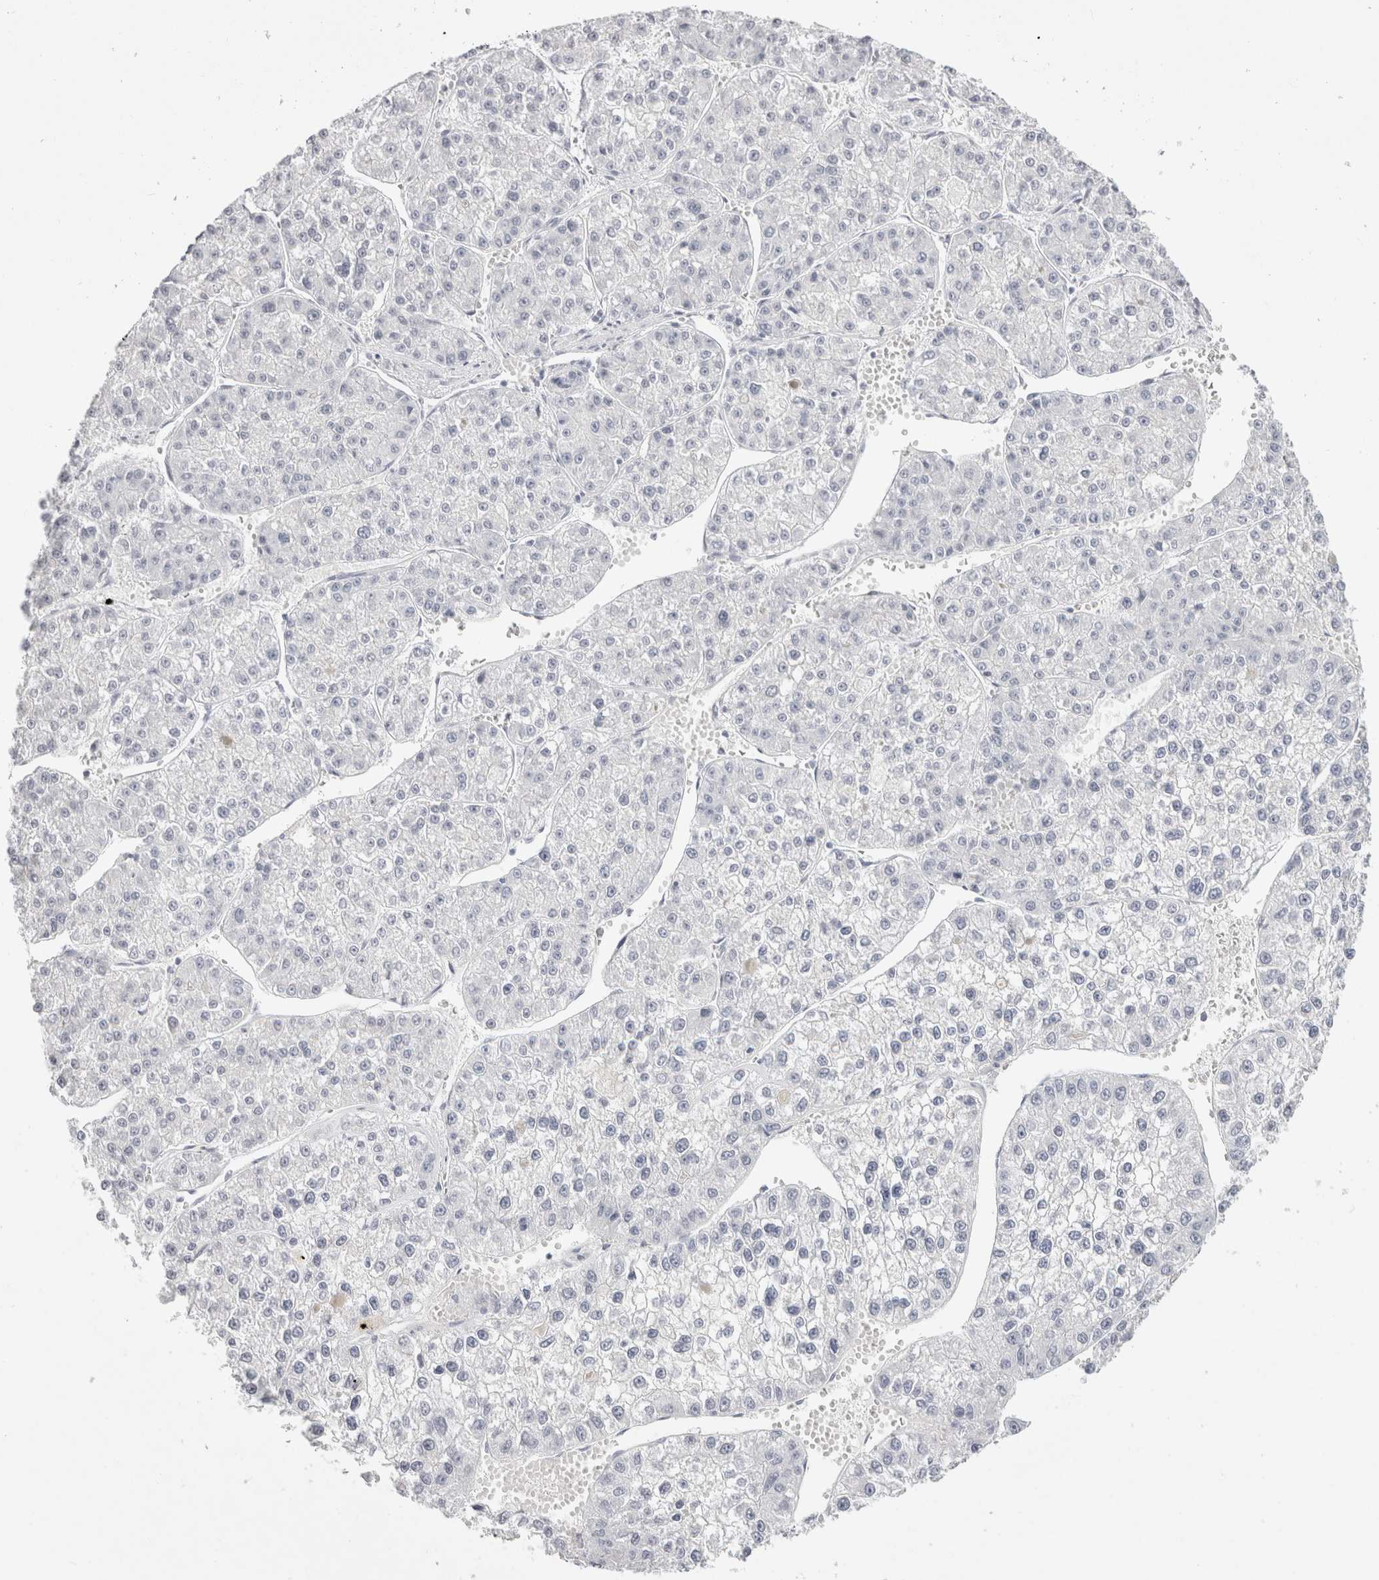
{"staining": {"intensity": "negative", "quantity": "none", "location": "none"}, "tissue": "liver cancer", "cell_type": "Tumor cells", "image_type": "cancer", "snomed": [{"axis": "morphology", "description": "Carcinoma, Hepatocellular, NOS"}, {"axis": "topography", "description": "Liver"}], "caption": "High power microscopy photomicrograph of an IHC histopathology image of liver hepatocellular carcinoma, revealing no significant expression in tumor cells.", "gene": "GARIN1A", "patient": {"sex": "female", "age": 73}}